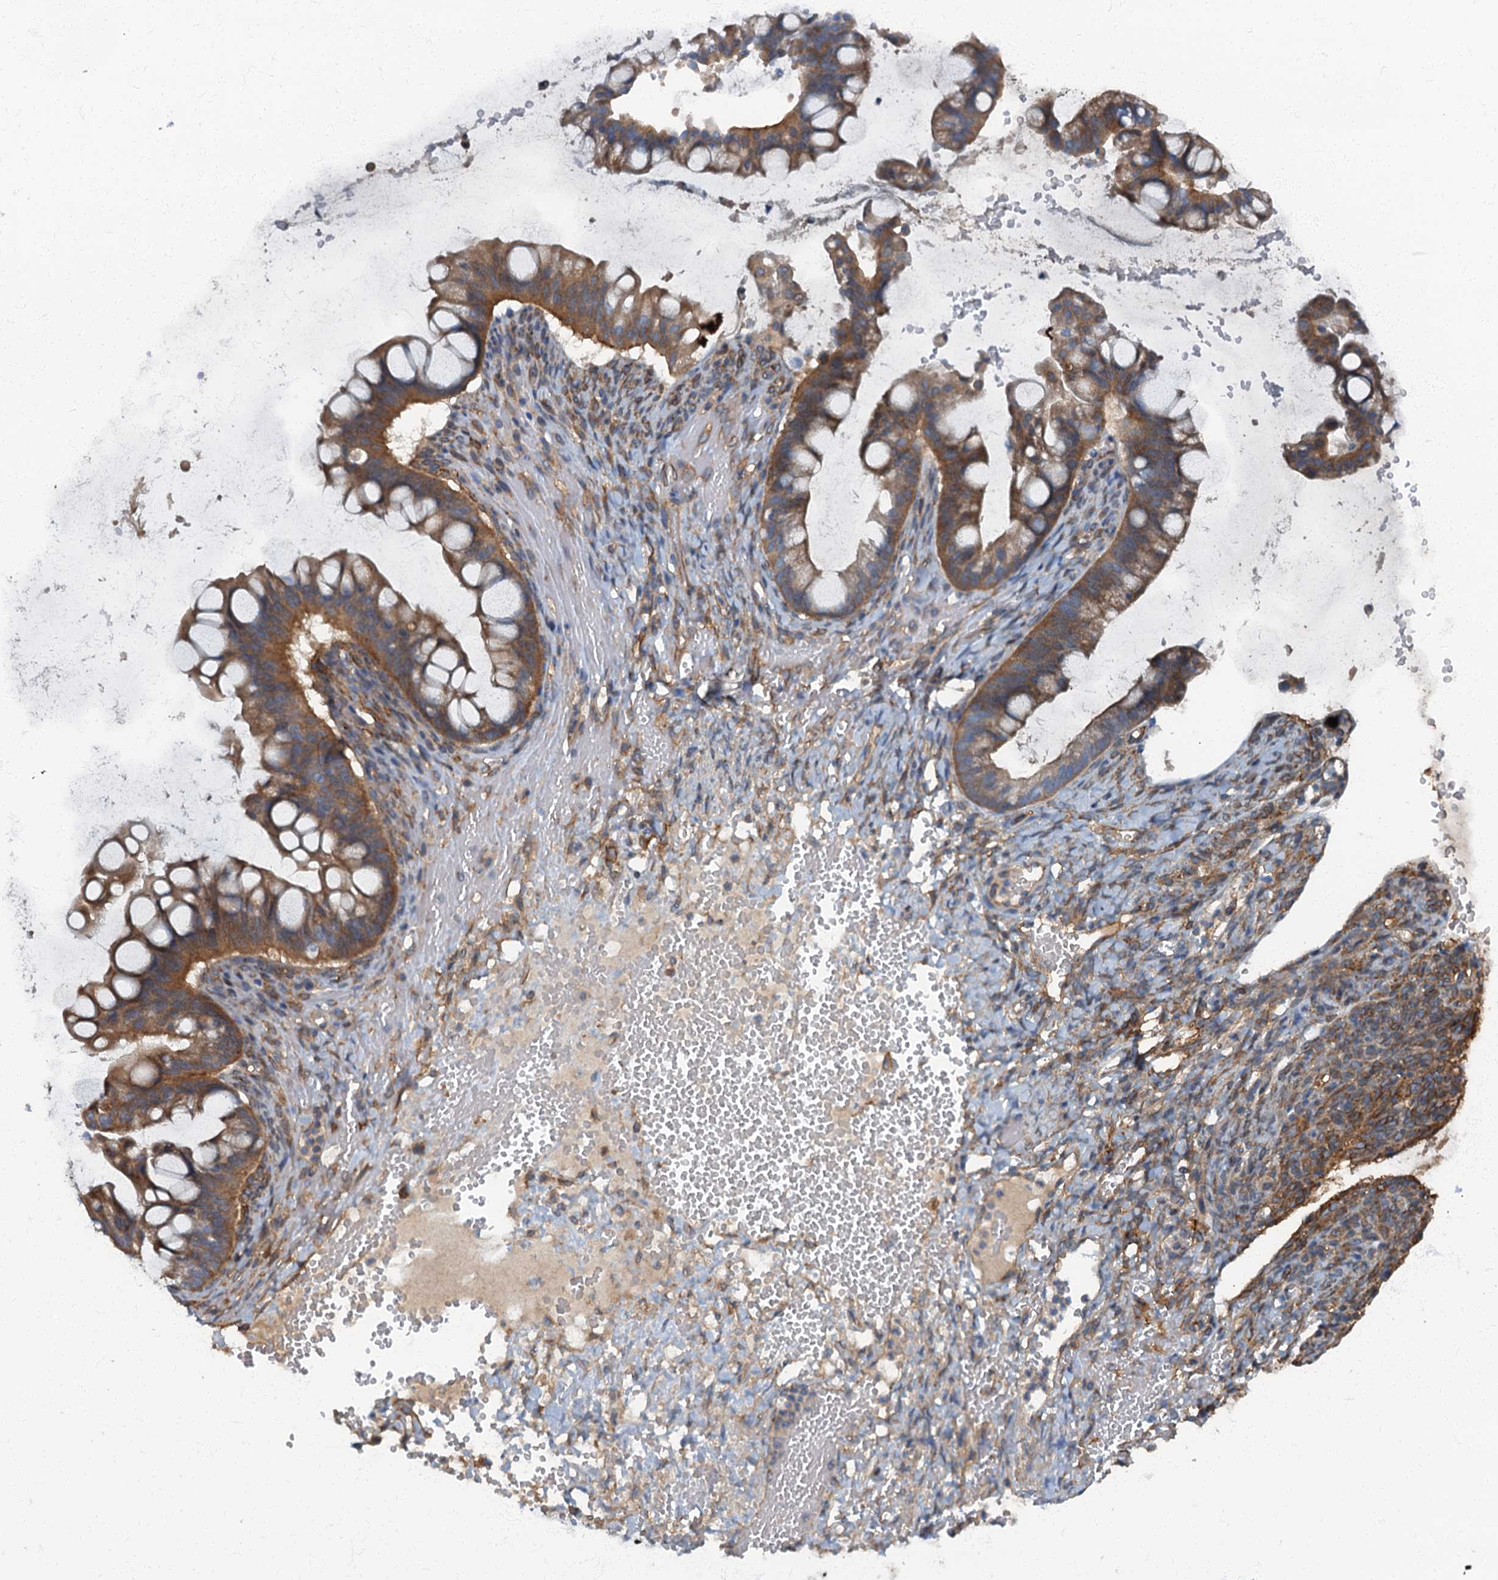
{"staining": {"intensity": "moderate", "quantity": ">75%", "location": "cytoplasmic/membranous"}, "tissue": "ovarian cancer", "cell_type": "Tumor cells", "image_type": "cancer", "snomed": [{"axis": "morphology", "description": "Cystadenocarcinoma, mucinous, NOS"}, {"axis": "topography", "description": "Ovary"}], "caption": "Tumor cells display medium levels of moderate cytoplasmic/membranous staining in approximately >75% of cells in ovarian cancer (mucinous cystadenocarcinoma). (DAB (3,3'-diaminobenzidine) = brown stain, brightfield microscopy at high magnification).", "gene": "ARL11", "patient": {"sex": "female", "age": 73}}